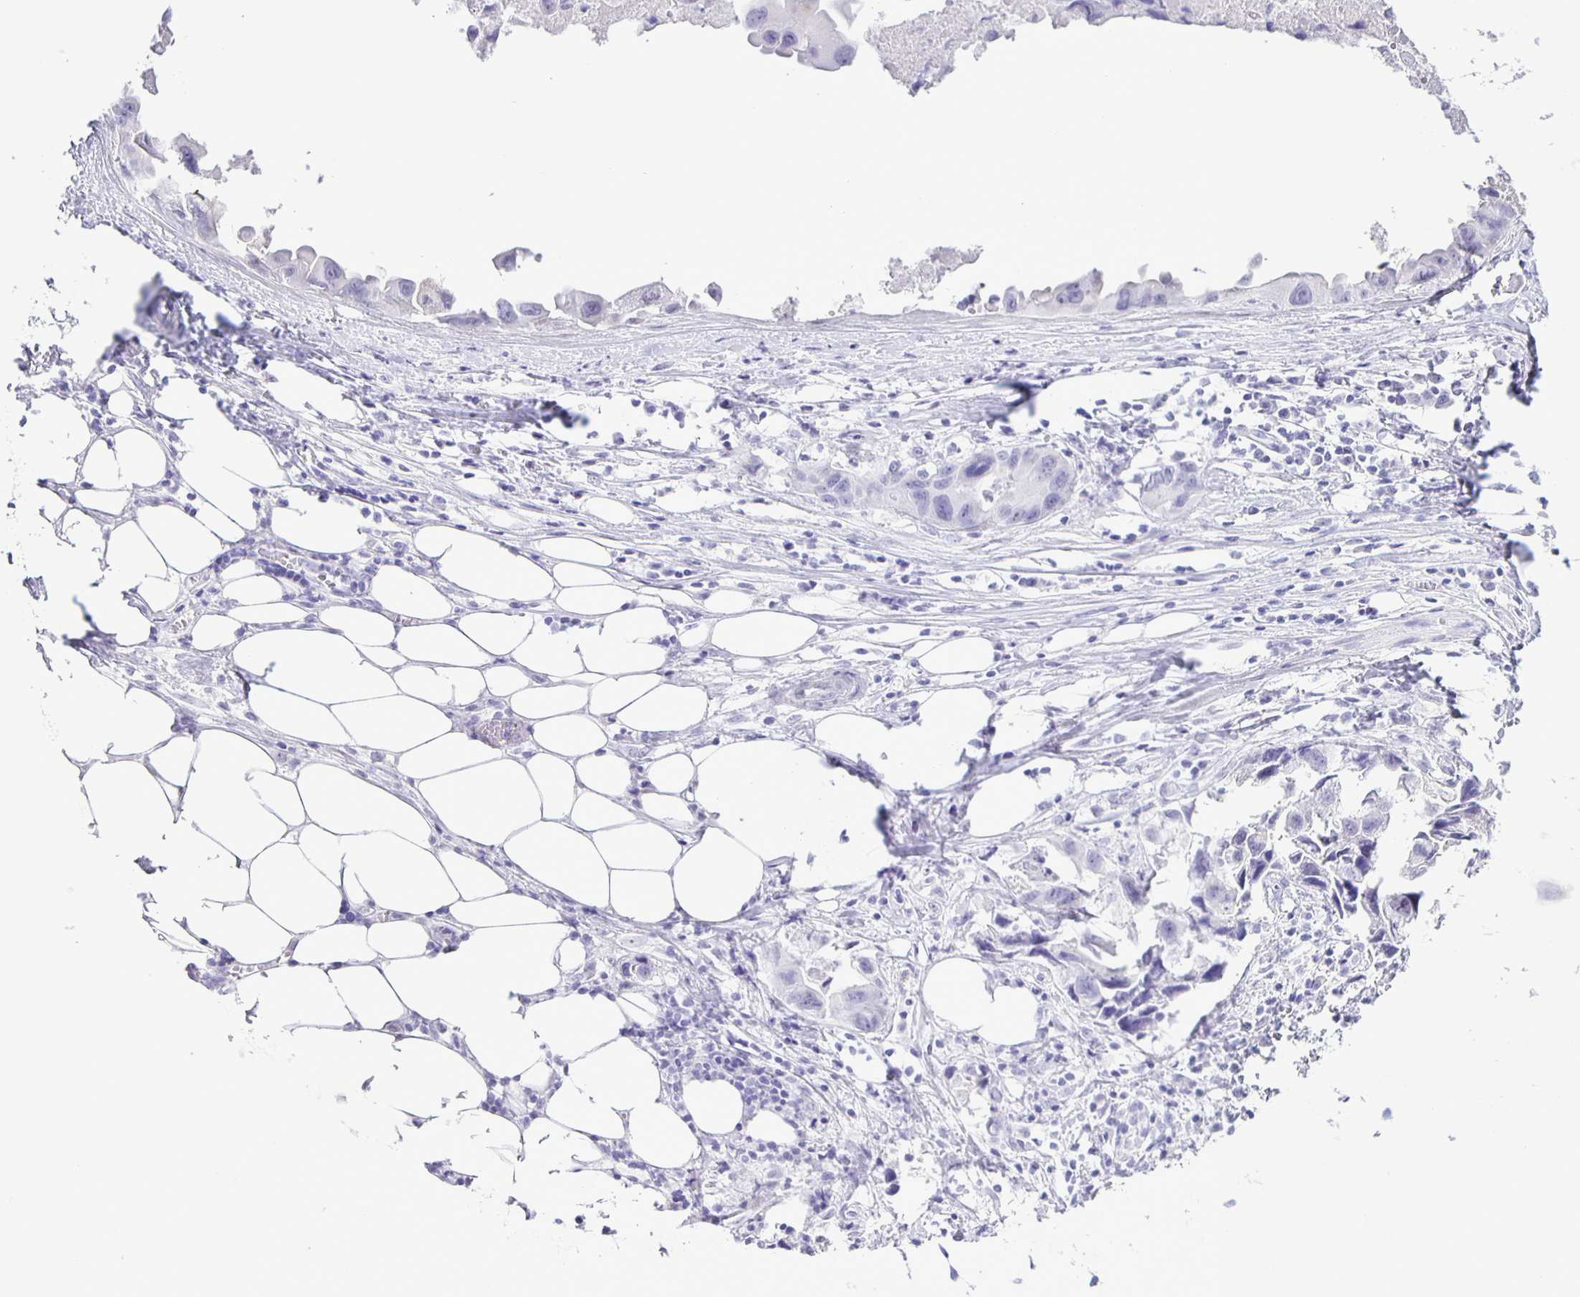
{"staining": {"intensity": "negative", "quantity": "none", "location": "none"}, "tissue": "lung cancer", "cell_type": "Tumor cells", "image_type": "cancer", "snomed": [{"axis": "morphology", "description": "Adenocarcinoma, NOS"}, {"axis": "topography", "description": "Lymph node"}, {"axis": "topography", "description": "Lung"}], "caption": "Protein analysis of adenocarcinoma (lung) displays no significant expression in tumor cells. (Immunohistochemistry (ihc), brightfield microscopy, high magnification).", "gene": "EZHIP", "patient": {"sex": "male", "age": 64}}